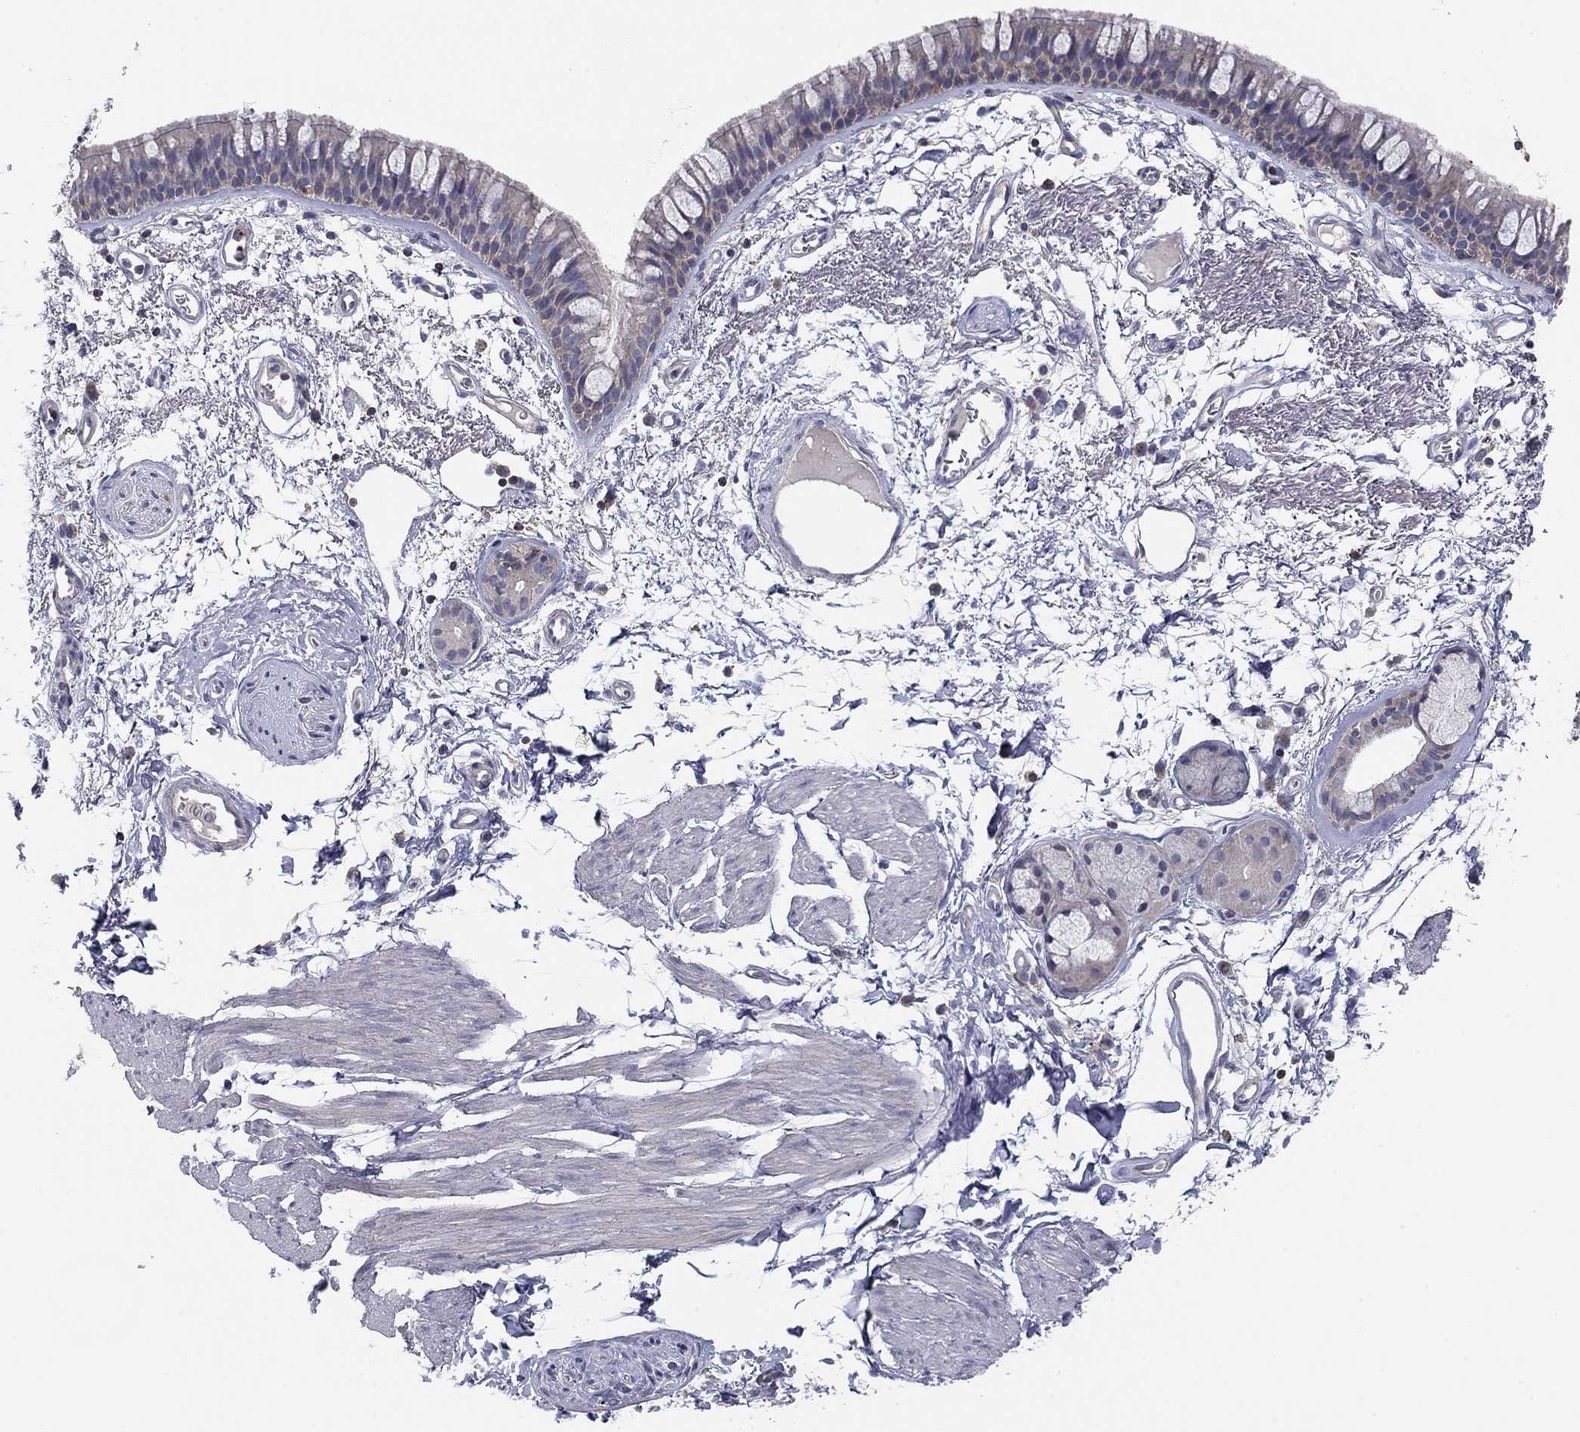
{"staining": {"intensity": "negative", "quantity": "none", "location": "none"}, "tissue": "bronchus", "cell_type": "Respiratory epithelial cells", "image_type": "normal", "snomed": [{"axis": "morphology", "description": "Normal tissue, NOS"}, {"axis": "topography", "description": "Cartilage tissue"}, {"axis": "topography", "description": "Bronchus"}], "caption": "The histopathology image demonstrates no significant expression in respiratory epithelial cells of bronchus.", "gene": "SEPTIN3", "patient": {"sex": "male", "age": 66}}